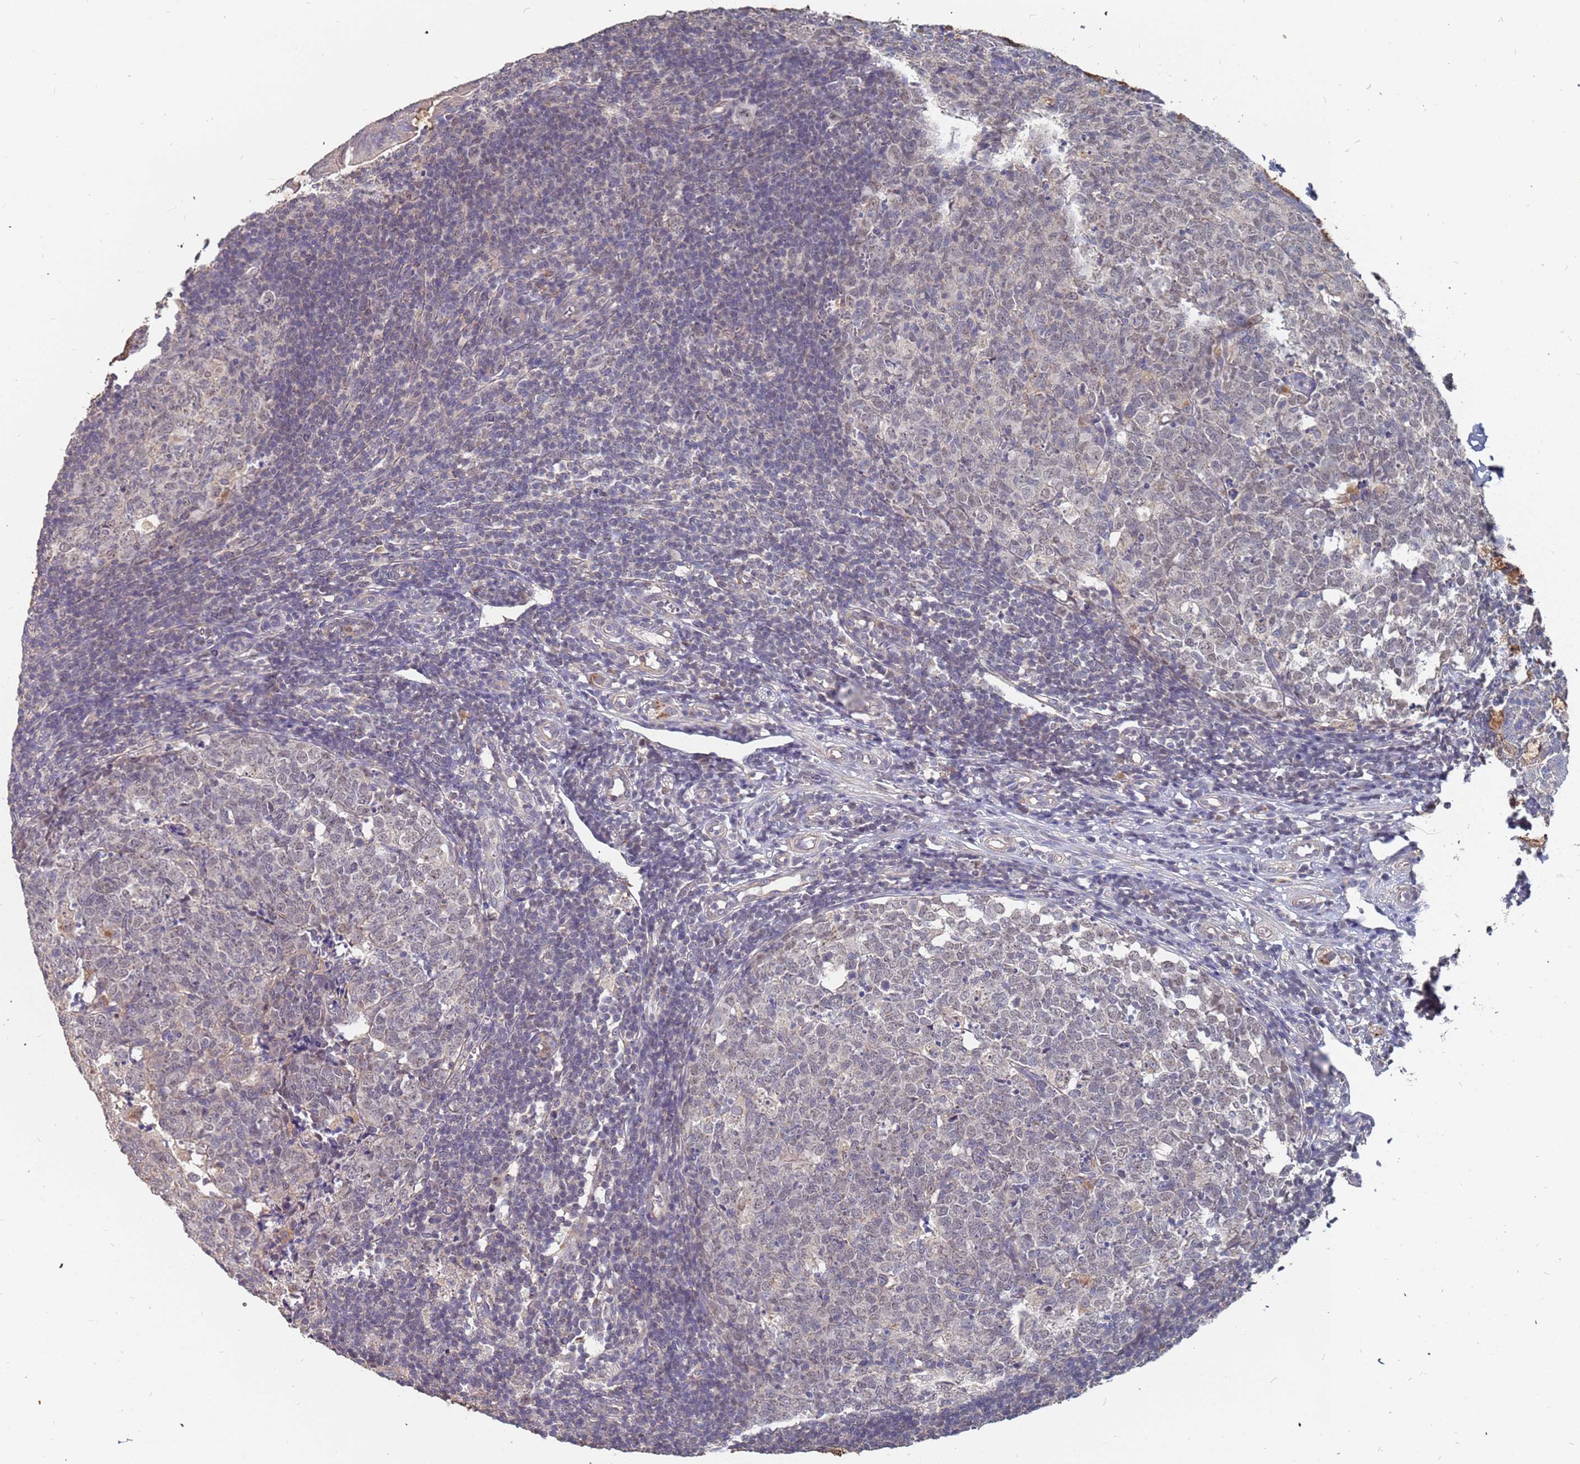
{"staining": {"intensity": "strong", "quantity": "<25%", "location": "cytoplasmic/membranous"}, "tissue": "appendix", "cell_type": "Glandular cells", "image_type": "normal", "snomed": [{"axis": "morphology", "description": "Normal tissue, NOS"}, {"axis": "topography", "description": "Appendix"}], "caption": "Immunohistochemical staining of benign appendix exhibits medium levels of strong cytoplasmic/membranous positivity in approximately <25% of glandular cells. The protein of interest is shown in brown color, while the nuclei are stained blue.", "gene": "TCEANC2", "patient": {"sex": "male", "age": 14}}